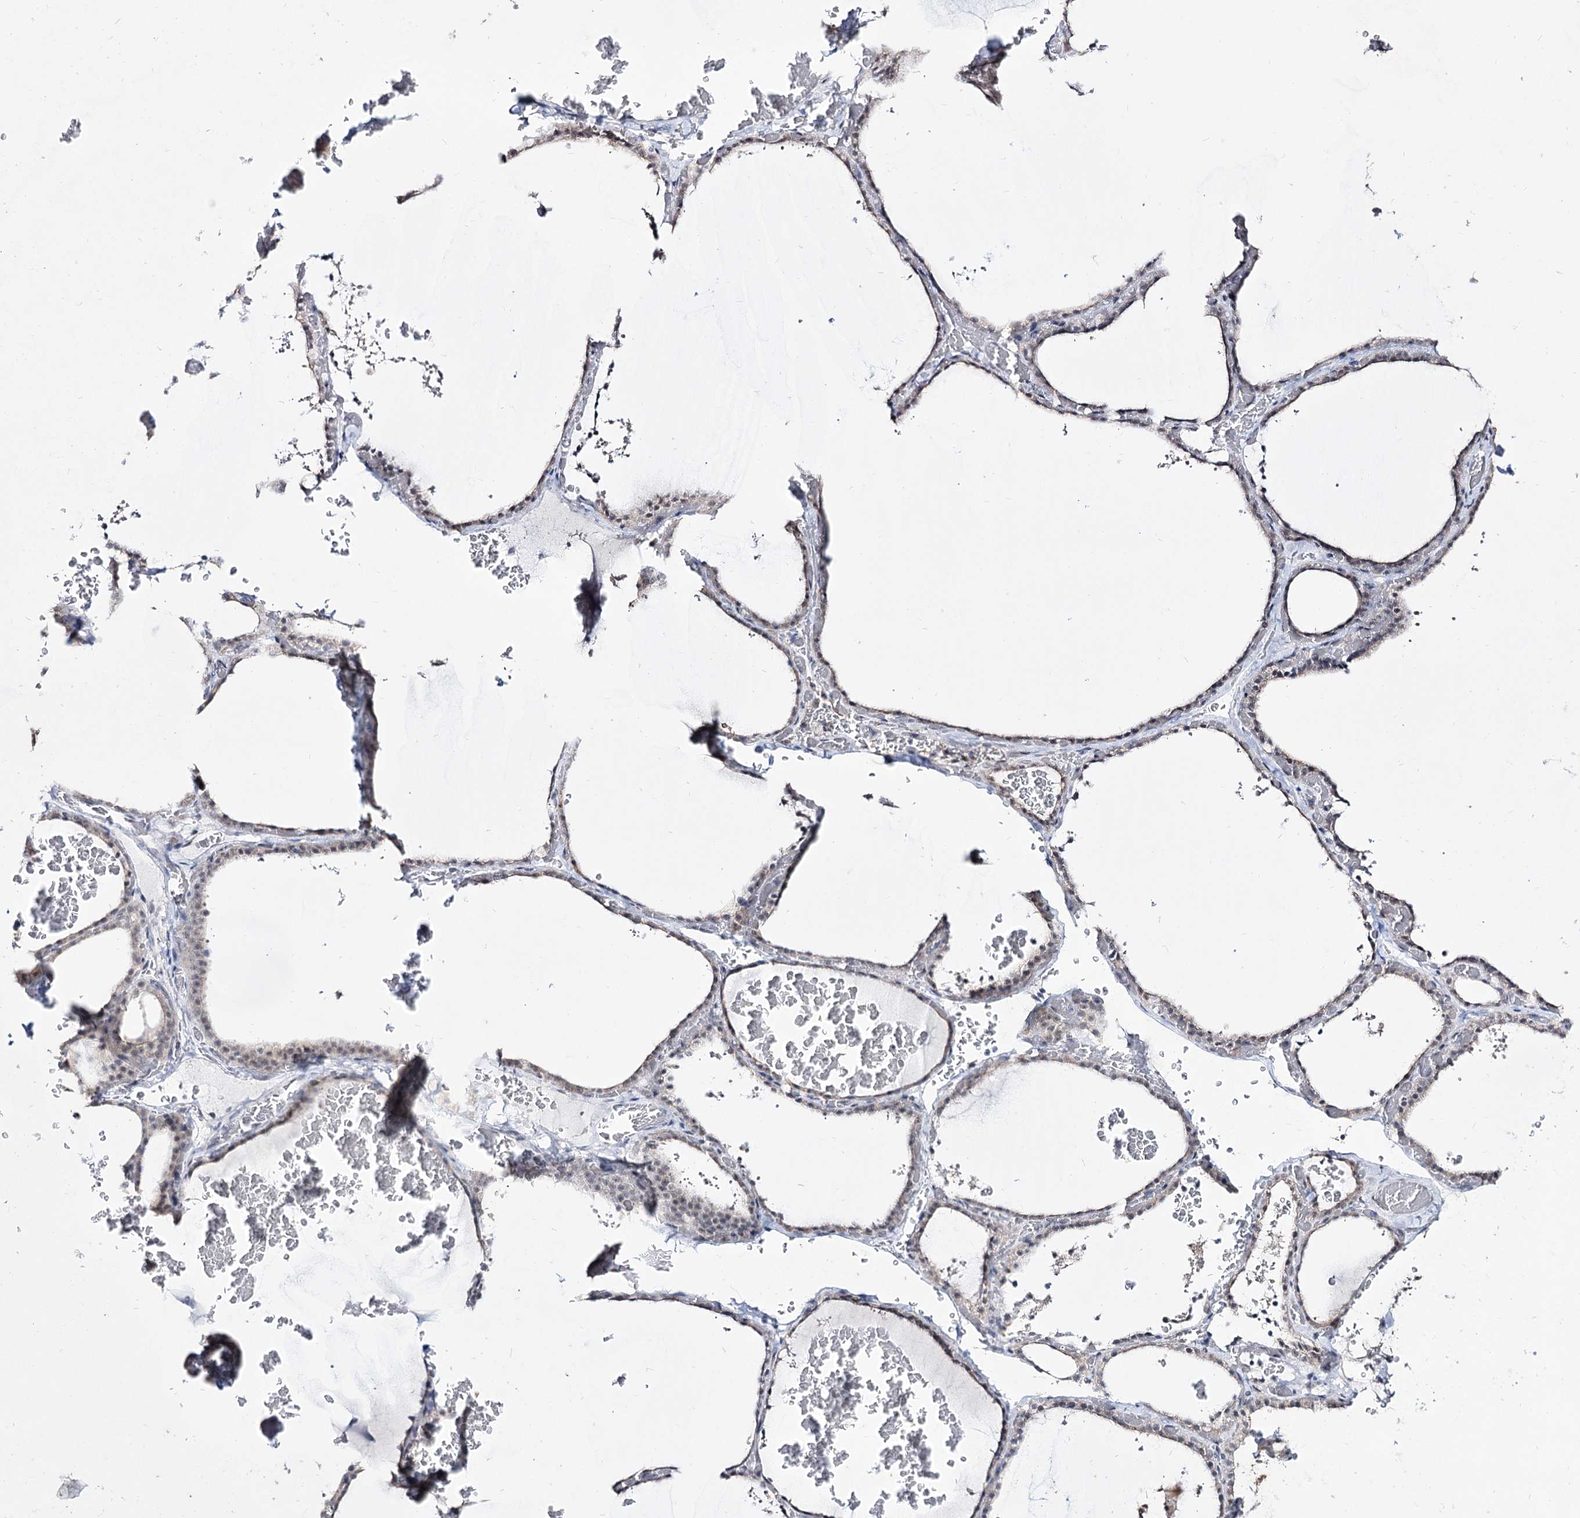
{"staining": {"intensity": "weak", "quantity": "25%-75%", "location": "nuclear"}, "tissue": "thyroid gland", "cell_type": "Glandular cells", "image_type": "normal", "snomed": [{"axis": "morphology", "description": "Normal tissue, NOS"}, {"axis": "topography", "description": "Thyroid gland"}], "caption": "DAB (3,3'-diaminobenzidine) immunohistochemical staining of unremarkable thyroid gland shows weak nuclear protein positivity in approximately 25%-75% of glandular cells. Using DAB (3,3'-diaminobenzidine) (brown) and hematoxylin (blue) stains, captured at high magnification using brightfield microscopy.", "gene": "DDX50", "patient": {"sex": "female", "age": 39}}